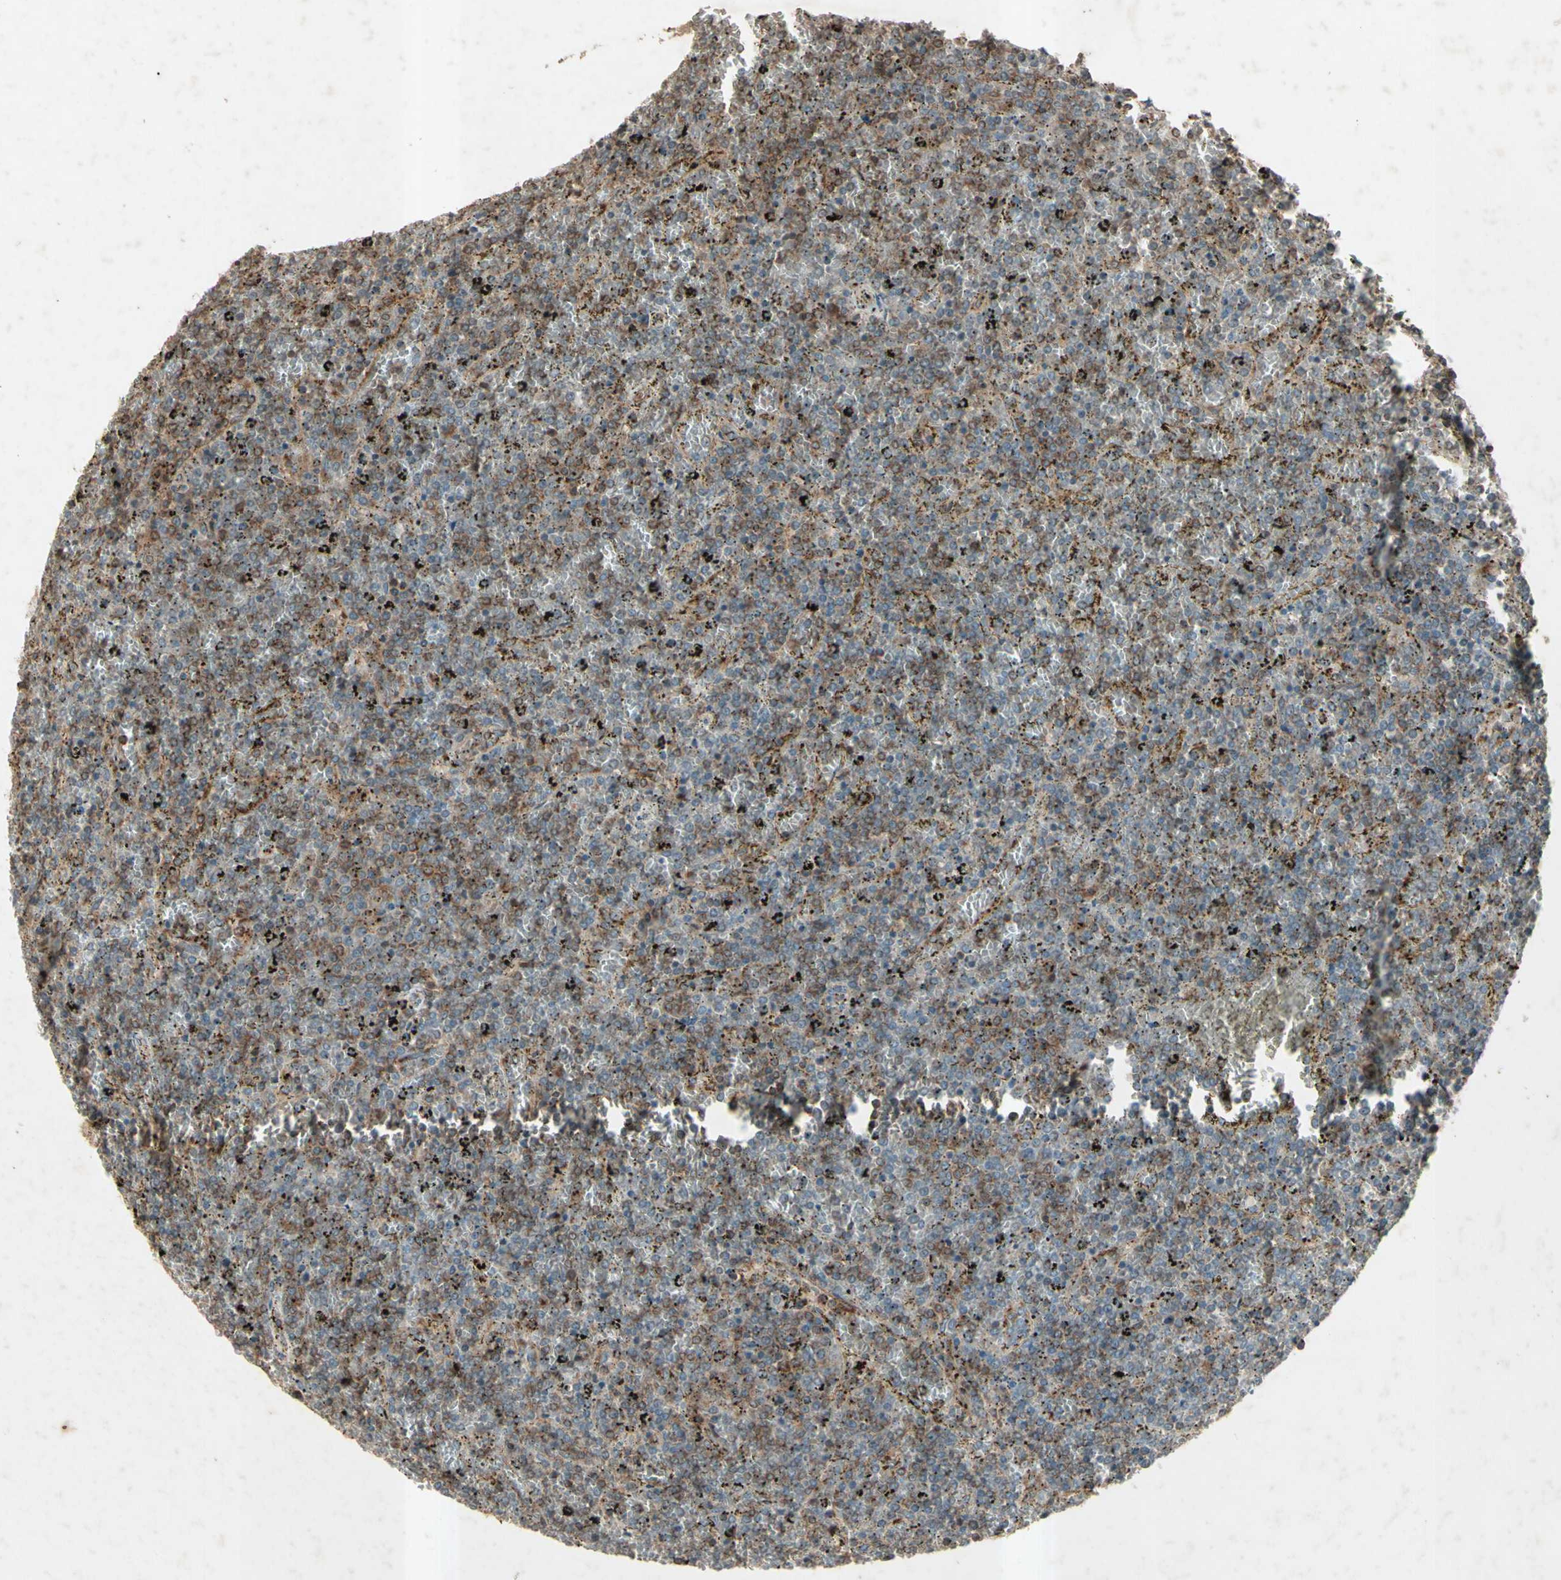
{"staining": {"intensity": "moderate", "quantity": "25%-75%", "location": "cytoplasmic/membranous"}, "tissue": "lymphoma", "cell_type": "Tumor cells", "image_type": "cancer", "snomed": [{"axis": "morphology", "description": "Malignant lymphoma, non-Hodgkin's type, Low grade"}, {"axis": "topography", "description": "Spleen"}], "caption": "Protein expression analysis of human malignant lymphoma, non-Hodgkin's type (low-grade) reveals moderate cytoplasmic/membranous staining in approximately 25%-75% of tumor cells.", "gene": "AP1G1", "patient": {"sex": "female", "age": 77}}